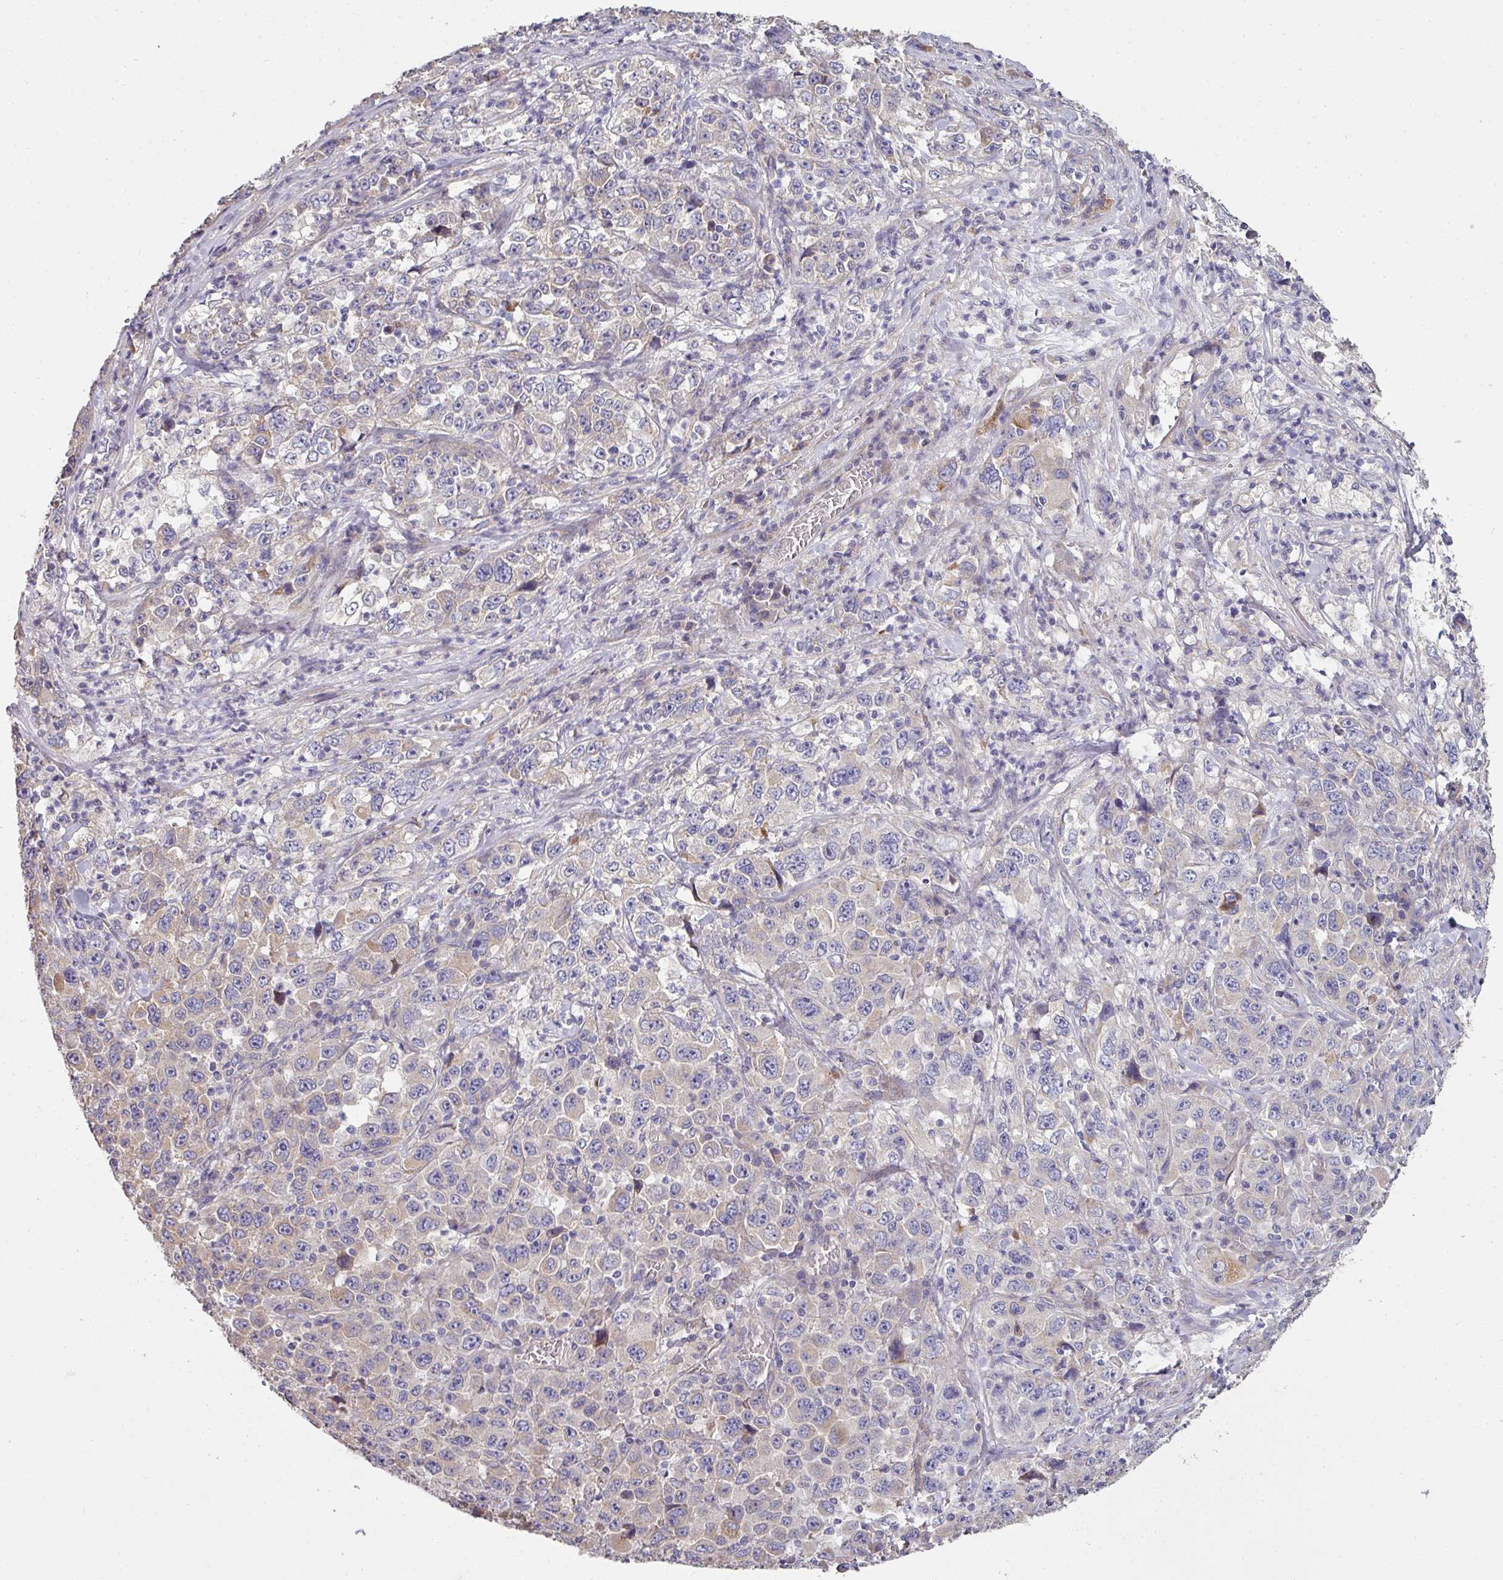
{"staining": {"intensity": "negative", "quantity": "none", "location": "none"}, "tissue": "stomach cancer", "cell_type": "Tumor cells", "image_type": "cancer", "snomed": [{"axis": "morphology", "description": "Normal tissue, NOS"}, {"axis": "morphology", "description": "Adenocarcinoma, NOS"}, {"axis": "topography", "description": "Stomach, upper"}, {"axis": "topography", "description": "Stomach"}], "caption": "High magnification brightfield microscopy of adenocarcinoma (stomach) stained with DAB (3,3'-diaminobenzidine) (brown) and counterstained with hematoxylin (blue): tumor cells show no significant staining. (DAB (3,3'-diaminobenzidine) IHC visualized using brightfield microscopy, high magnification).", "gene": "PCDH1", "patient": {"sex": "male", "age": 59}}